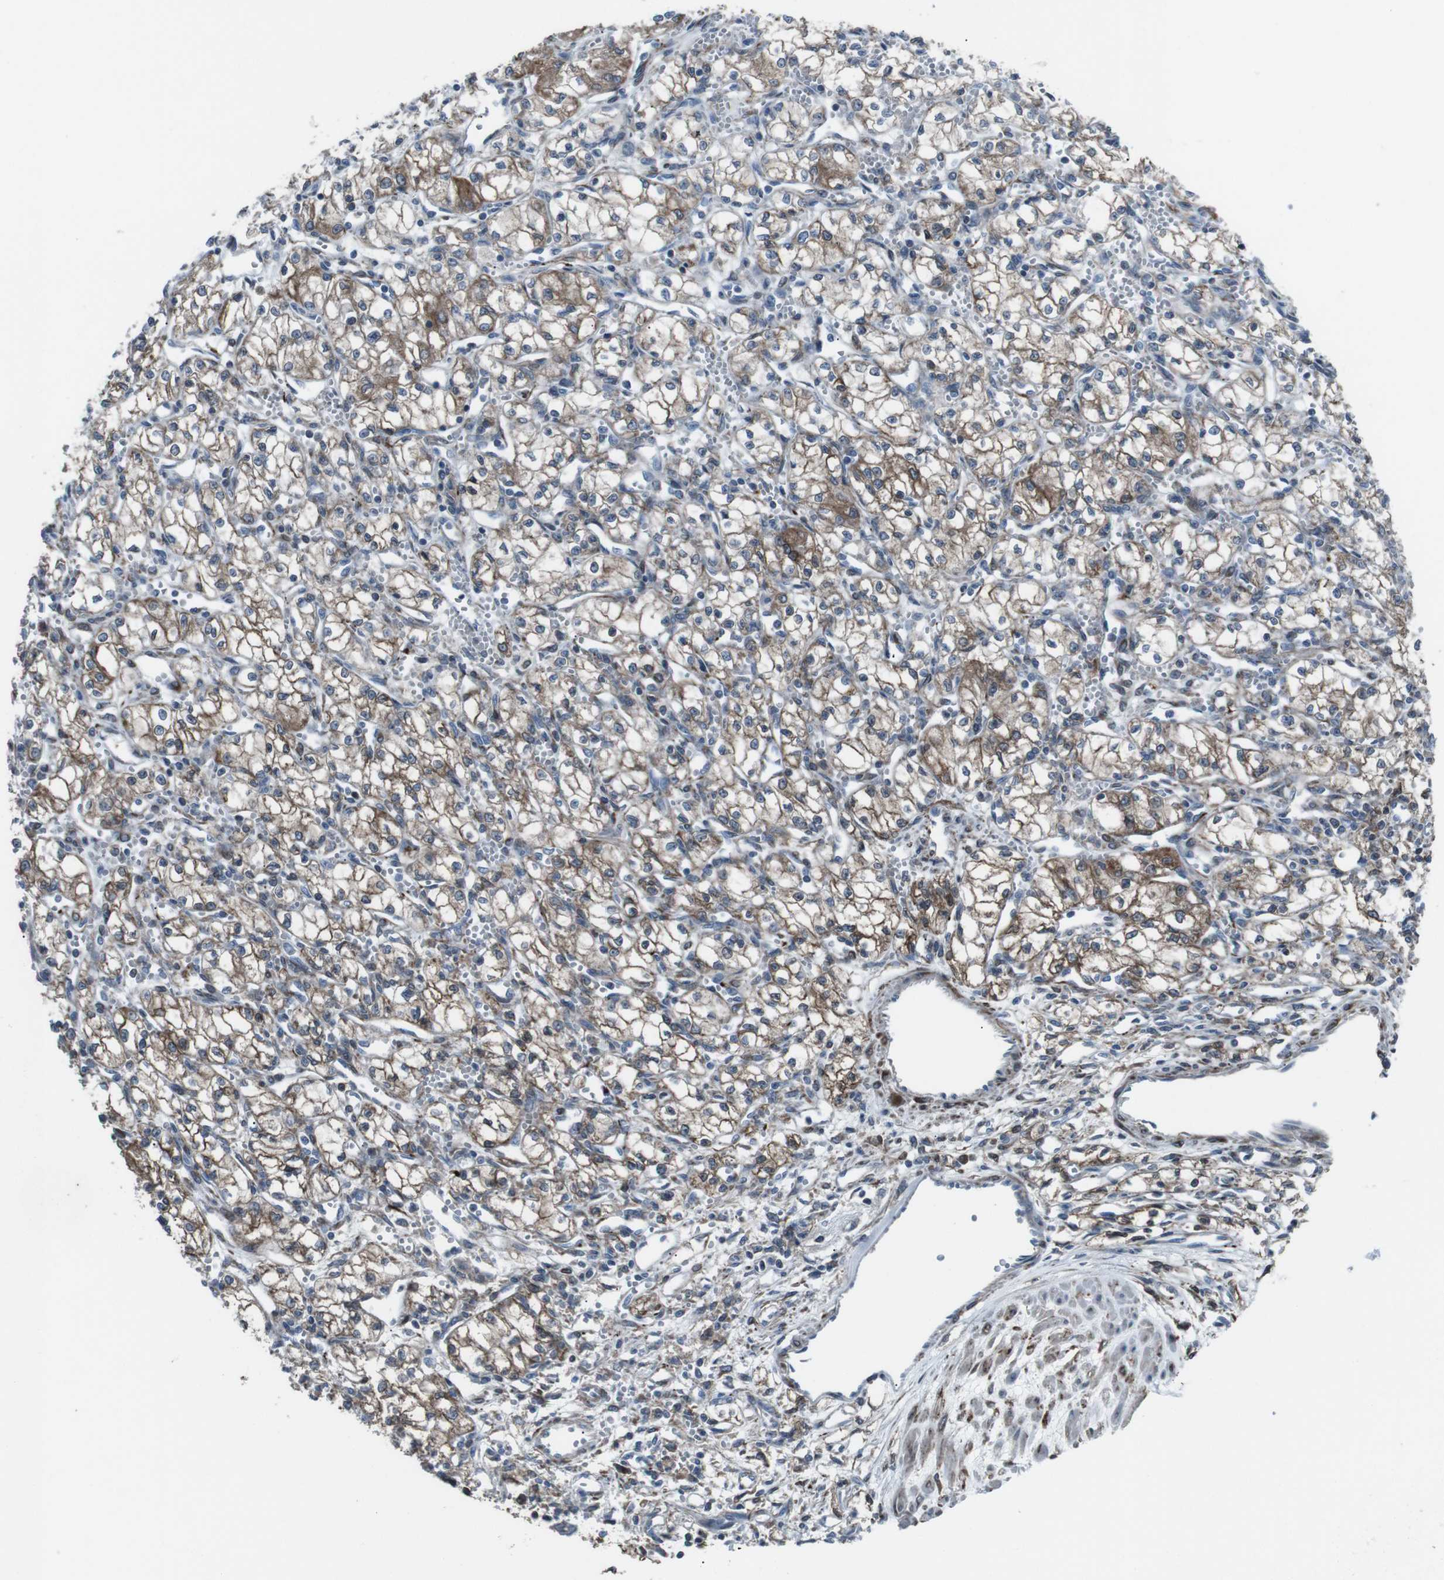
{"staining": {"intensity": "moderate", "quantity": "25%-75%", "location": "cytoplasmic/membranous"}, "tissue": "renal cancer", "cell_type": "Tumor cells", "image_type": "cancer", "snomed": [{"axis": "morphology", "description": "Normal tissue, NOS"}, {"axis": "morphology", "description": "Adenocarcinoma, NOS"}, {"axis": "topography", "description": "Kidney"}], "caption": "Protein positivity by immunohistochemistry (IHC) exhibits moderate cytoplasmic/membranous expression in about 25%-75% of tumor cells in renal cancer (adenocarcinoma).", "gene": "LNPK", "patient": {"sex": "male", "age": 59}}